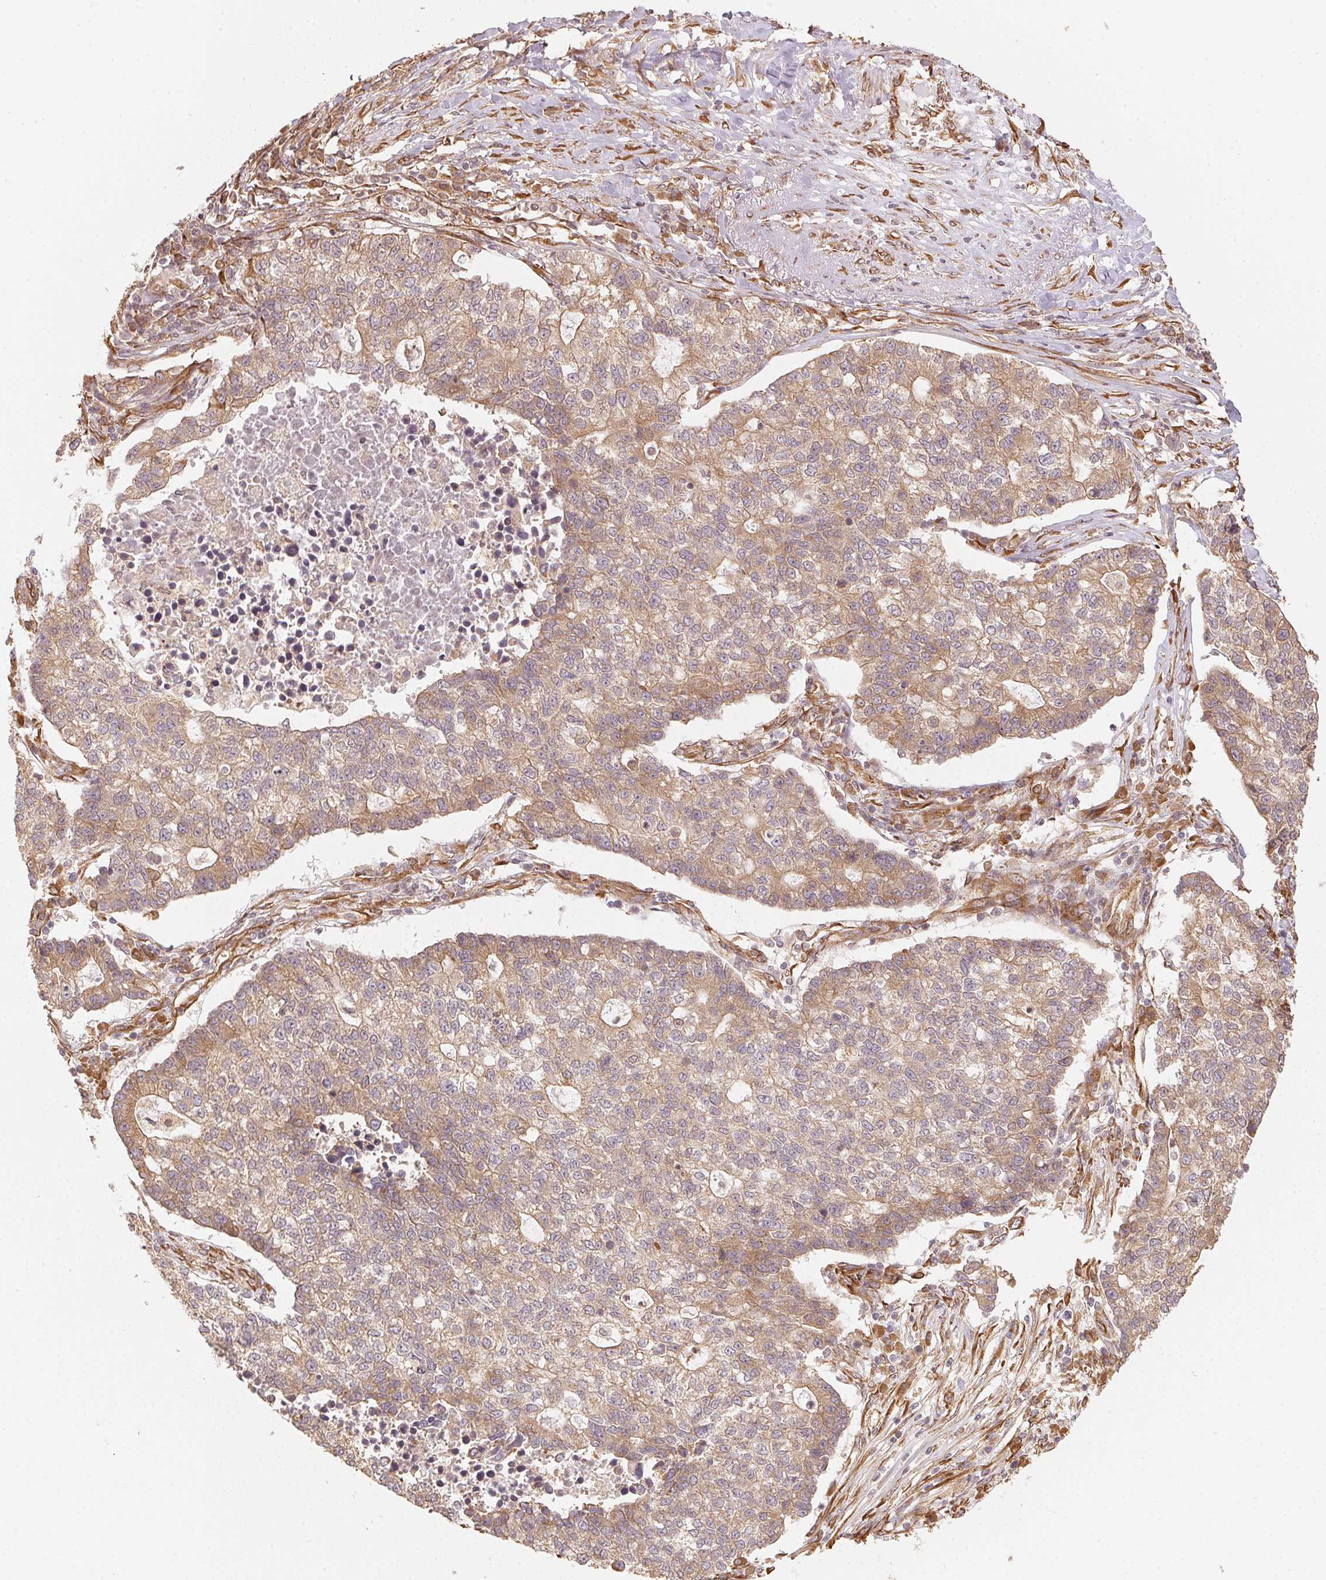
{"staining": {"intensity": "moderate", "quantity": "25%-75%", "location": "cytoplasmic/membranous"}, "tissue": "lung cancer", "cell_type": "Tumor cells", "image_type": "cancer", "snomed": [{"axis": "morphology", "description": "Adenocarcinoma, NOS"}, {"axis": "topography", "description": "Lung"}], "caption": "A brown stain highlights moderate cytoplasmic/membranous expression of a protein in lung adenocarcinoma tumor cells.", "gene": "STRN4", "patient": {"sex": "male", "age": 57}}